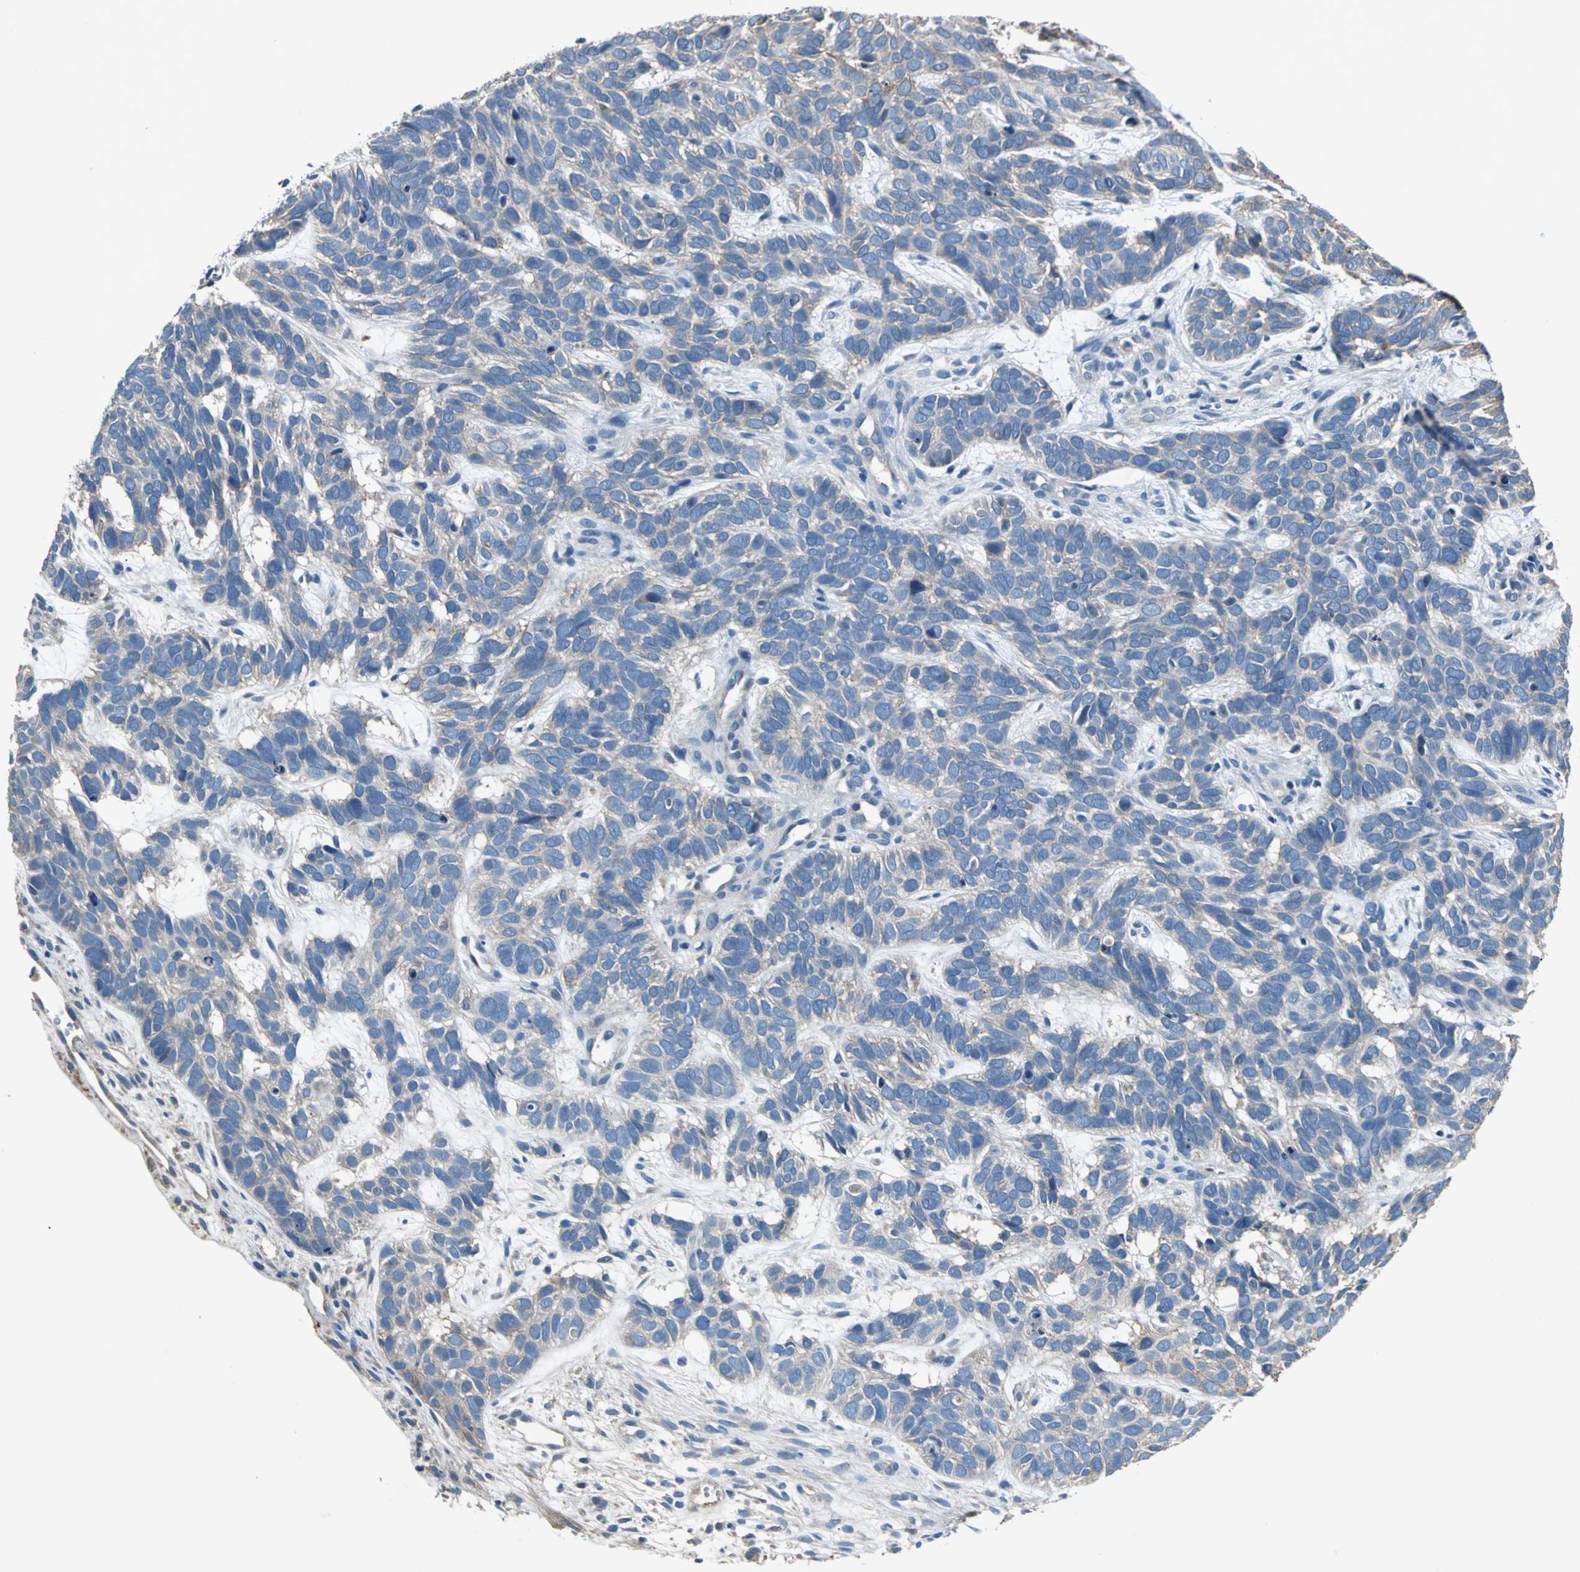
{"staining": {"intensity": "weak", "quantity": ">75%", "location": "cytoplasmic/membranous"}, "tissue": "skin cancer", "cell_type": "Tumor cells", "image_type": "cancer", "snomed": [{"axis": "morphology", "description": "Basal cell carcinoma"}, {"axis": "topography", "description": "Skin"}], "caption": "This photomicrograph demonstrates skin cancer (basal cell carcinoma) stained with immunohistochemistry (IHC) to label a protein in brown. The cytoplasmic/membranous of tumor cells show weak positivity for the protein. Nuclei are counter-stained blue.", "gene": "HEPH", "patient": {"sex": "male", "age": 87}}